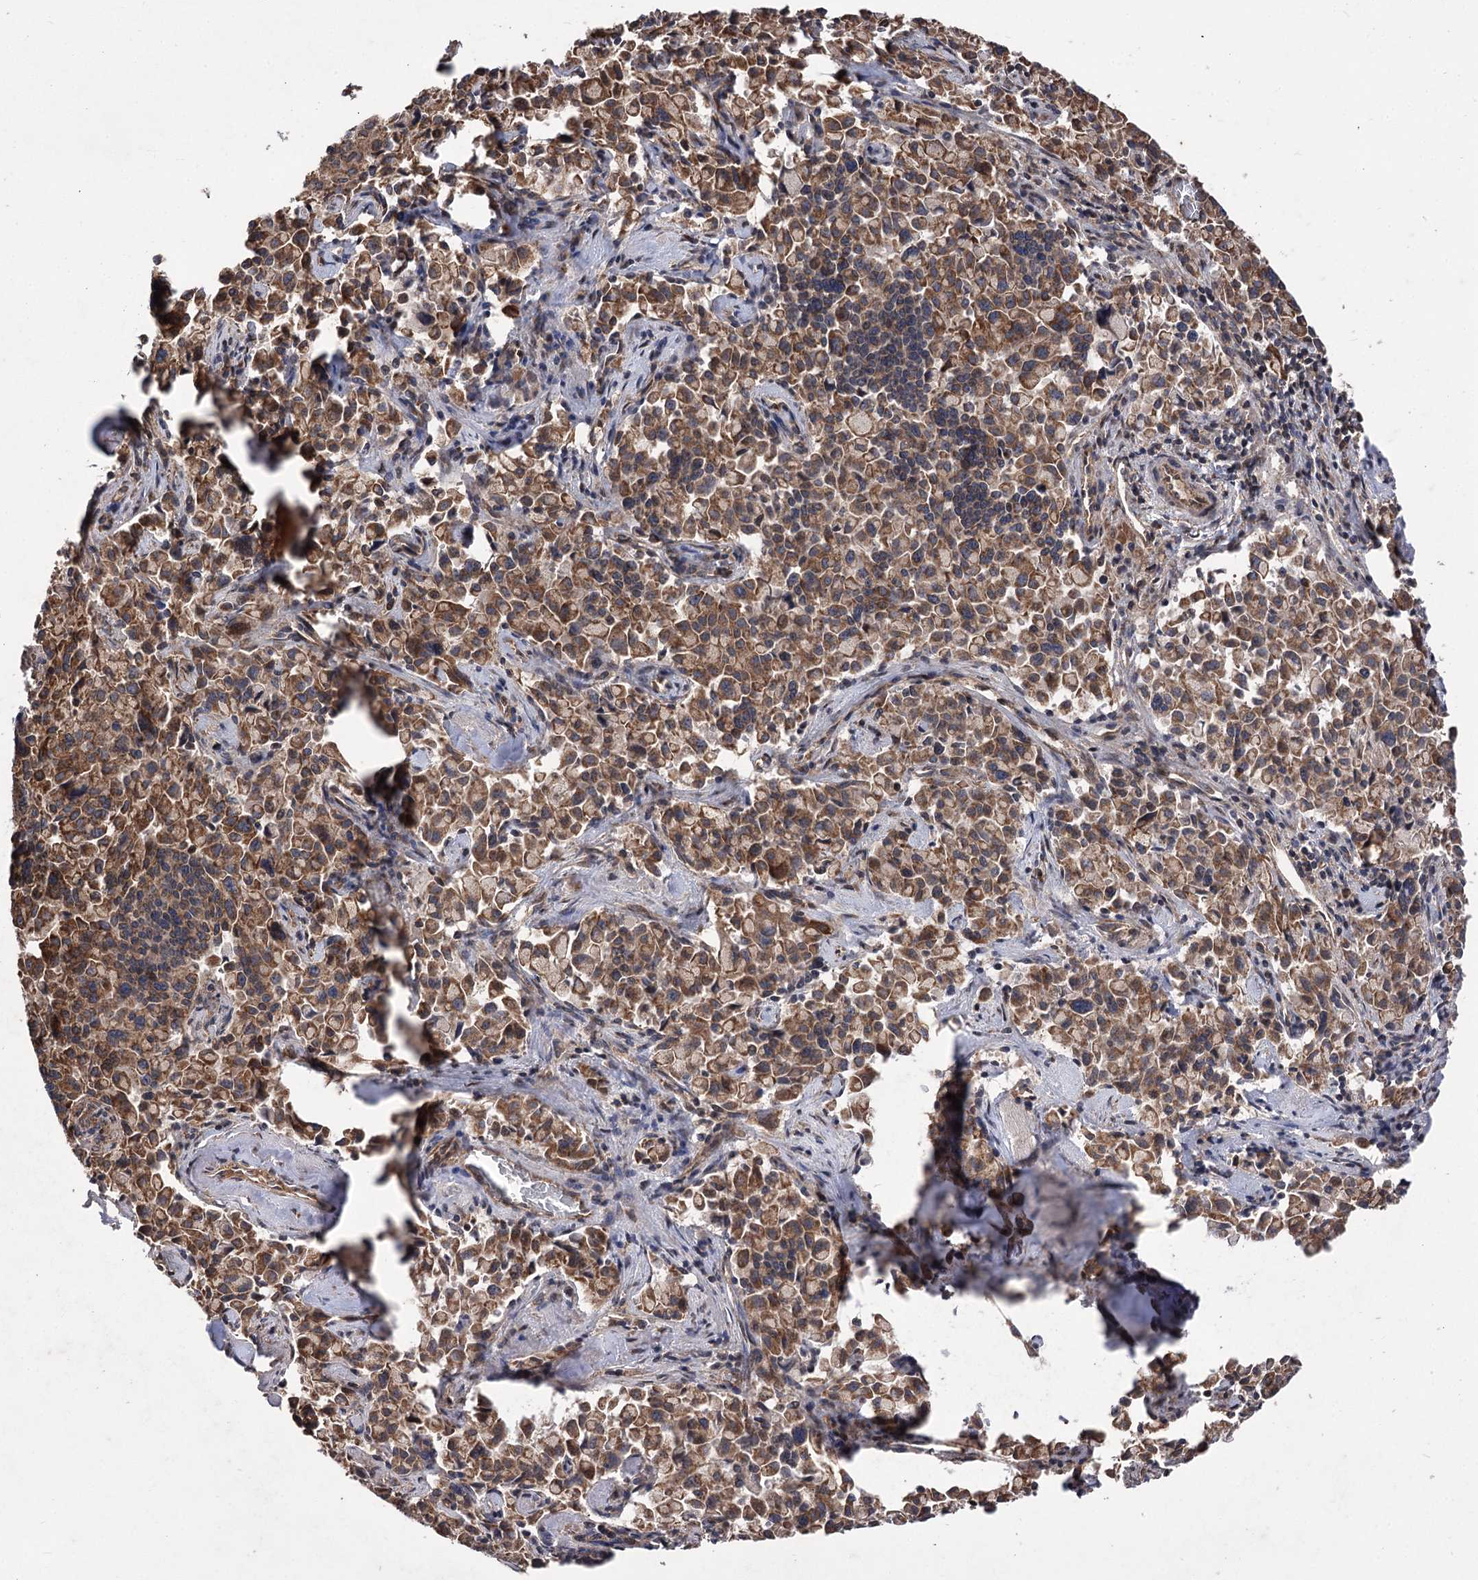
{"staining": {"intensity": "moderate", "quantity": ">75%", "location": "cytoplasmic/membranous"}, "tissue": "pancreatic cancer", "cell_type": "Tumor cells", "image_type": "cancer", "snomed": [{"axis": "morphology", "description": "Adenocarcinoma, NOS"}, {"axis": "topography", "description": "Pancreas"}], "caption": "A brown stain shows moderate cytoplasmic/membranous positivity of a protein in pancreatic cancer (adenocarcinoma) tumor cells. The staining was performed using DAB (3,3'-diaminobenzidine), with brown indicating positive protein expression. Nuclei are stained blue with hematoxylin.", "gene": "RASSF3", "patient": {"sex": "male", "age": 65}}